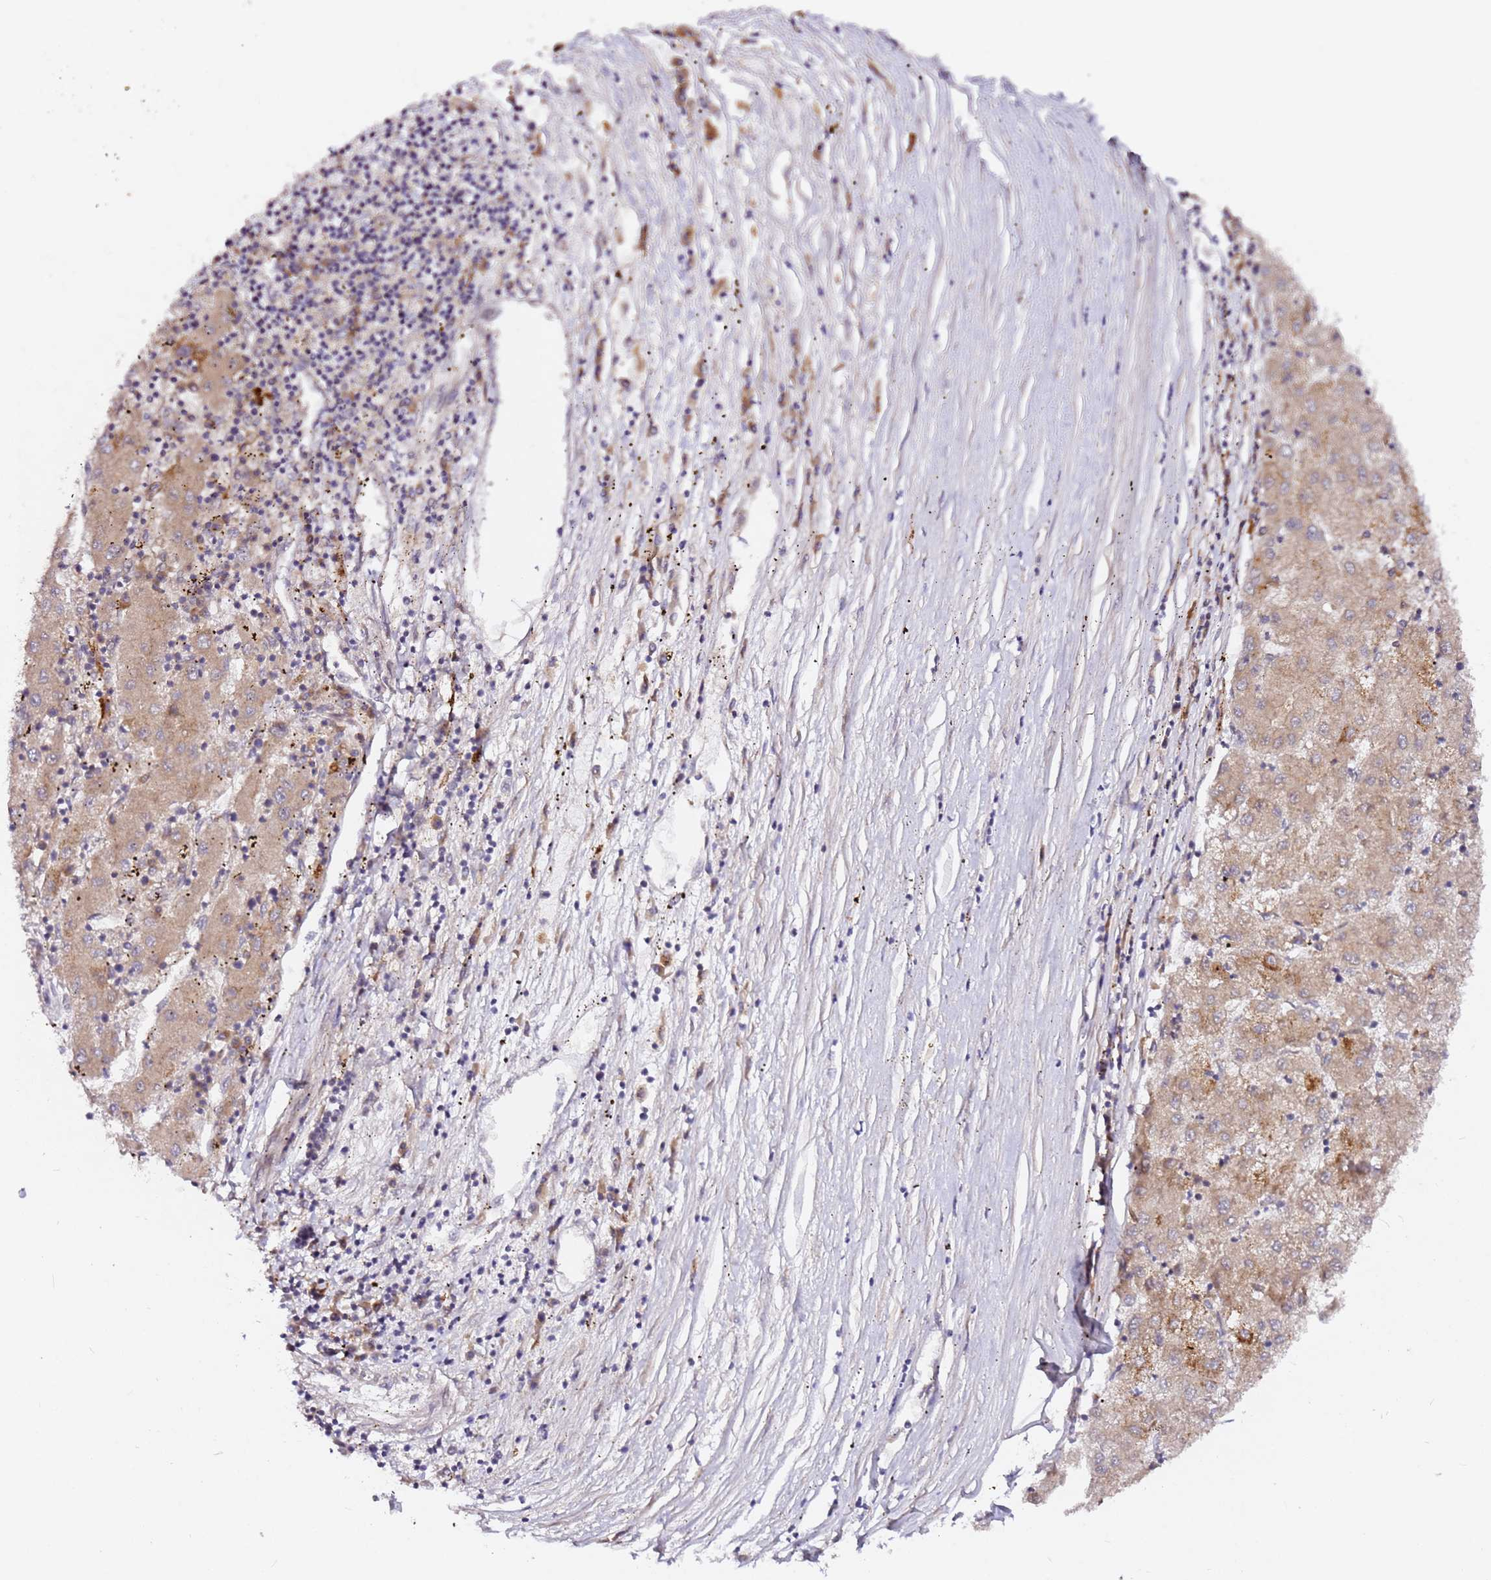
{"staining": {"intensity": "weak", "quantity": ">75%", "location": "cytoplasmic/membranous"}, "tissue": "liver cancer", "cell_type": "Tumor cells", "image_type": "cancer", "snomed": [{"axis": "morphology", "description": "Carcinoma, Hepatocellular, NOS"}, {"axis": "topography", "description": "Liver"}], "caption": "IHC staining of liver cancer (hepatocellular carcinoma), which reveals low levels of weak cytoplasmic/membranous expression in about >75% of tumor cells indicating weak cytoplasmic/membranous protein expression. The staining was performed using DAB (brown) for protein detection and nuclei were counterstained in hematoxylin (blue).", "gene": "ALG11", "patient": {"sex": "male", "age": 72}}